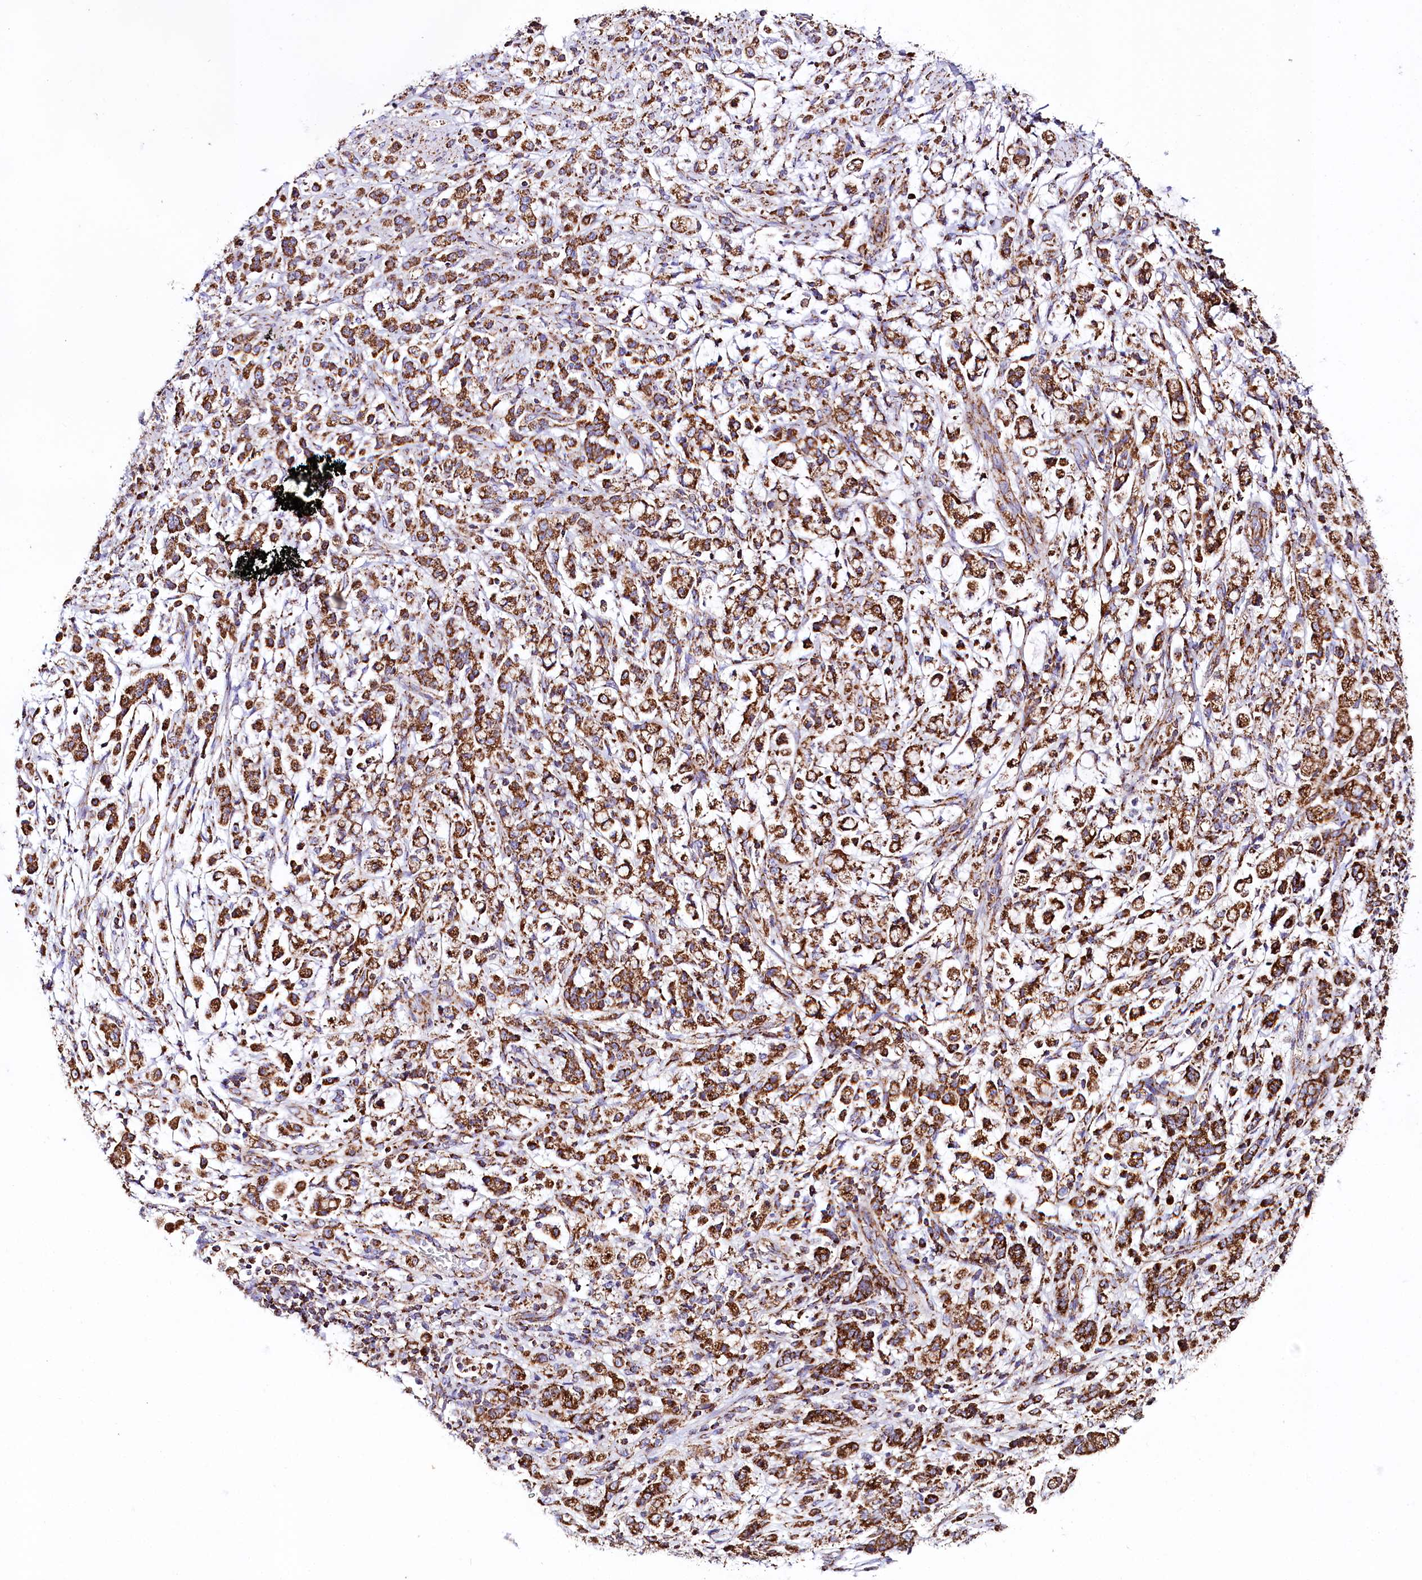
{"staining": {"intensity": "strong", "quantity": ">75%", "location": "cytoplasmic/membranous"}, "tissue": "stomach cancer", "cell_type": "Tumor cells", "image_type": "cancer", "snomed": [{"axis": "morphology", "description": "Adenocarcinoma, NOS"}, {"axis": "topography", "description": "Stomach"}], "caption": "Immunohistochemical staining of adenocarcinoma (stomach) shows high levels of strong cytoplasmic/membranous positivity in about >75% of tumor cells.", "gene": "APLP2", "patient": {"sex": "female", "age": 60}}